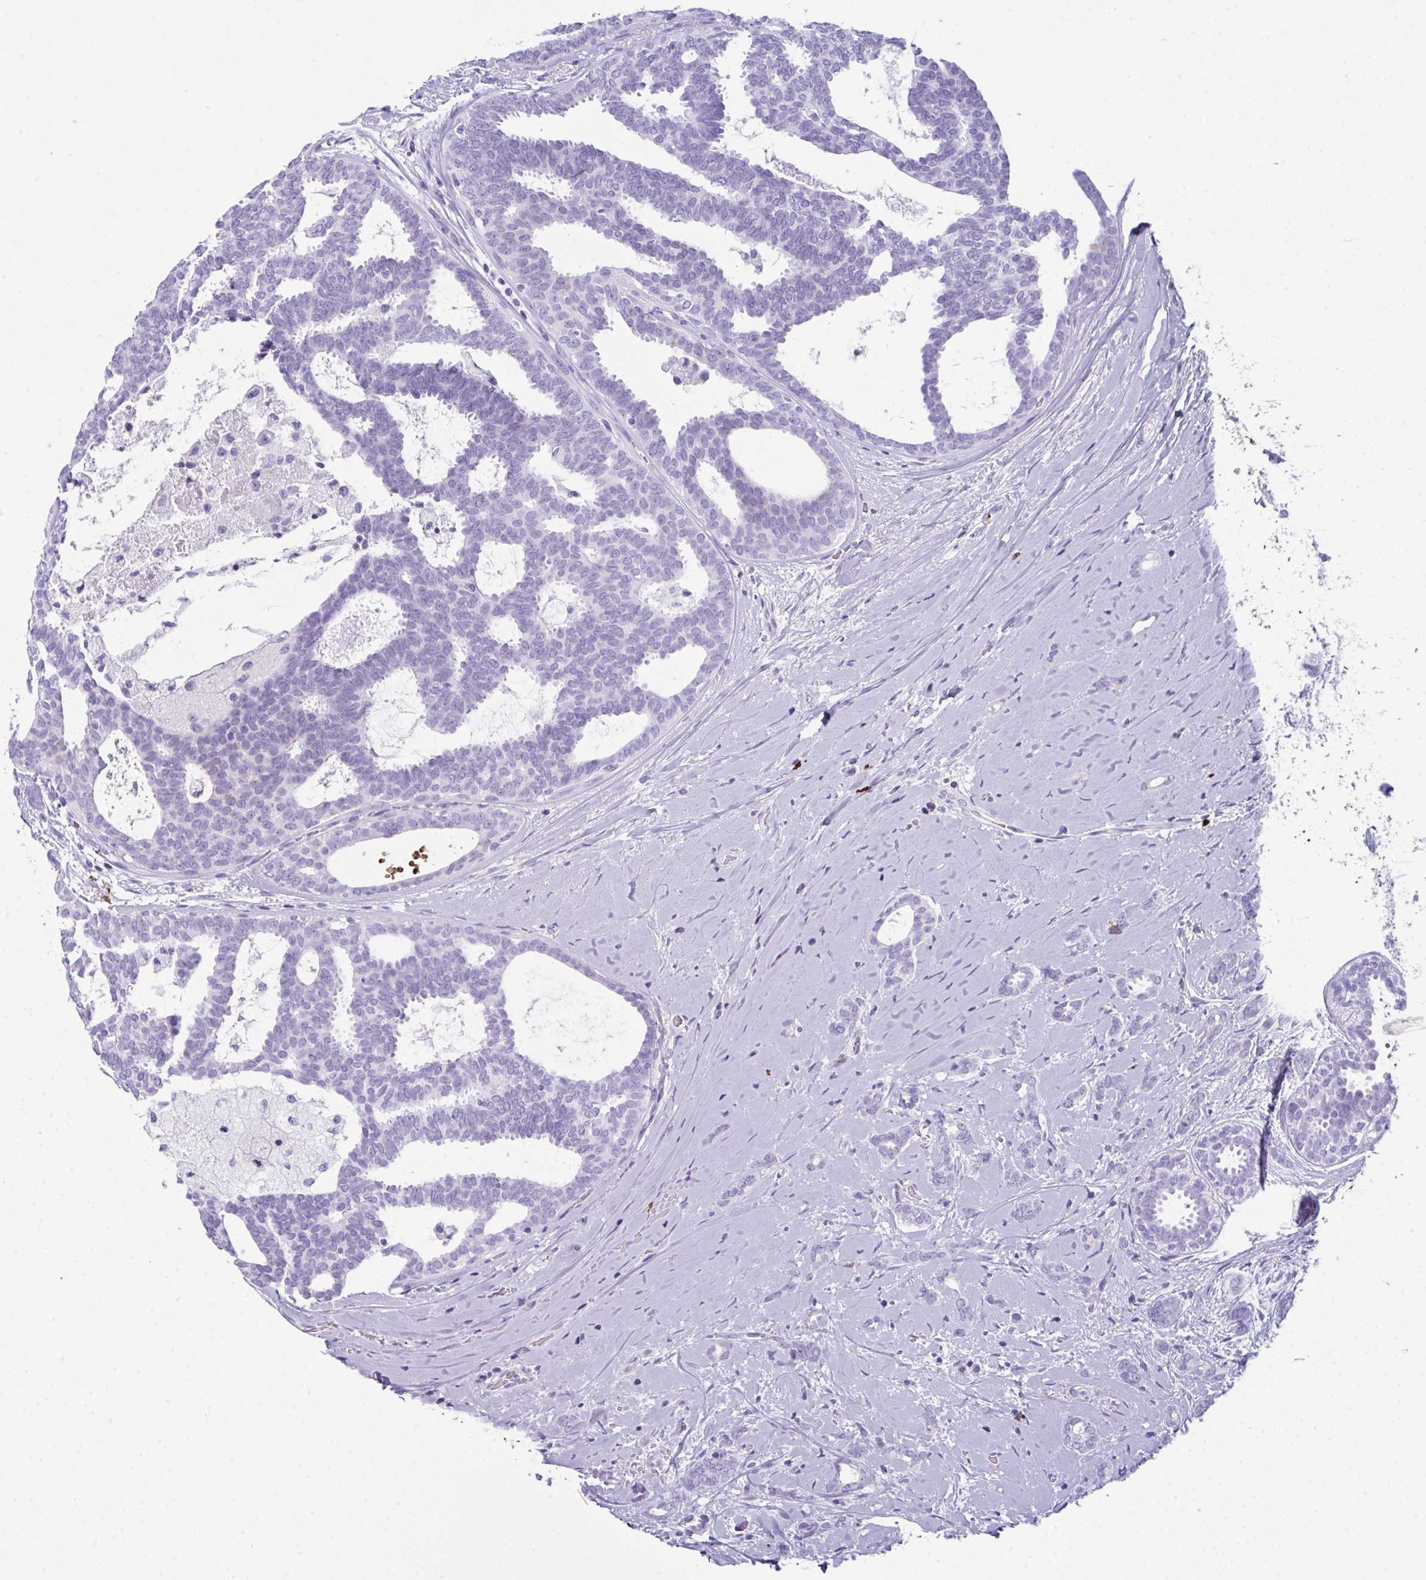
{"staining": {"intensity": "negative", "quantity": "none", "location": "none"}, "tissue": "breast cancer", "cell_type": "Tumor cells", "image_type": "cancer", "snomed": [{"axis": "morphology", "description": "Intraductal carcinoma, in situ"}, {"axis": "morphology", "description": "Duct carcinoma"}, {"axis": "morphology", "description": "Lobular carcinoma, in situ"}, {"axis": "topography", "description": "Breast"}], "caption": "This is a histopathology image of immunohistochemistry staining of breast cancer, which shows no positivity in tumor cells.", "gene": "JCHAIN", "patient": {"sex": "female", "age": 44}}